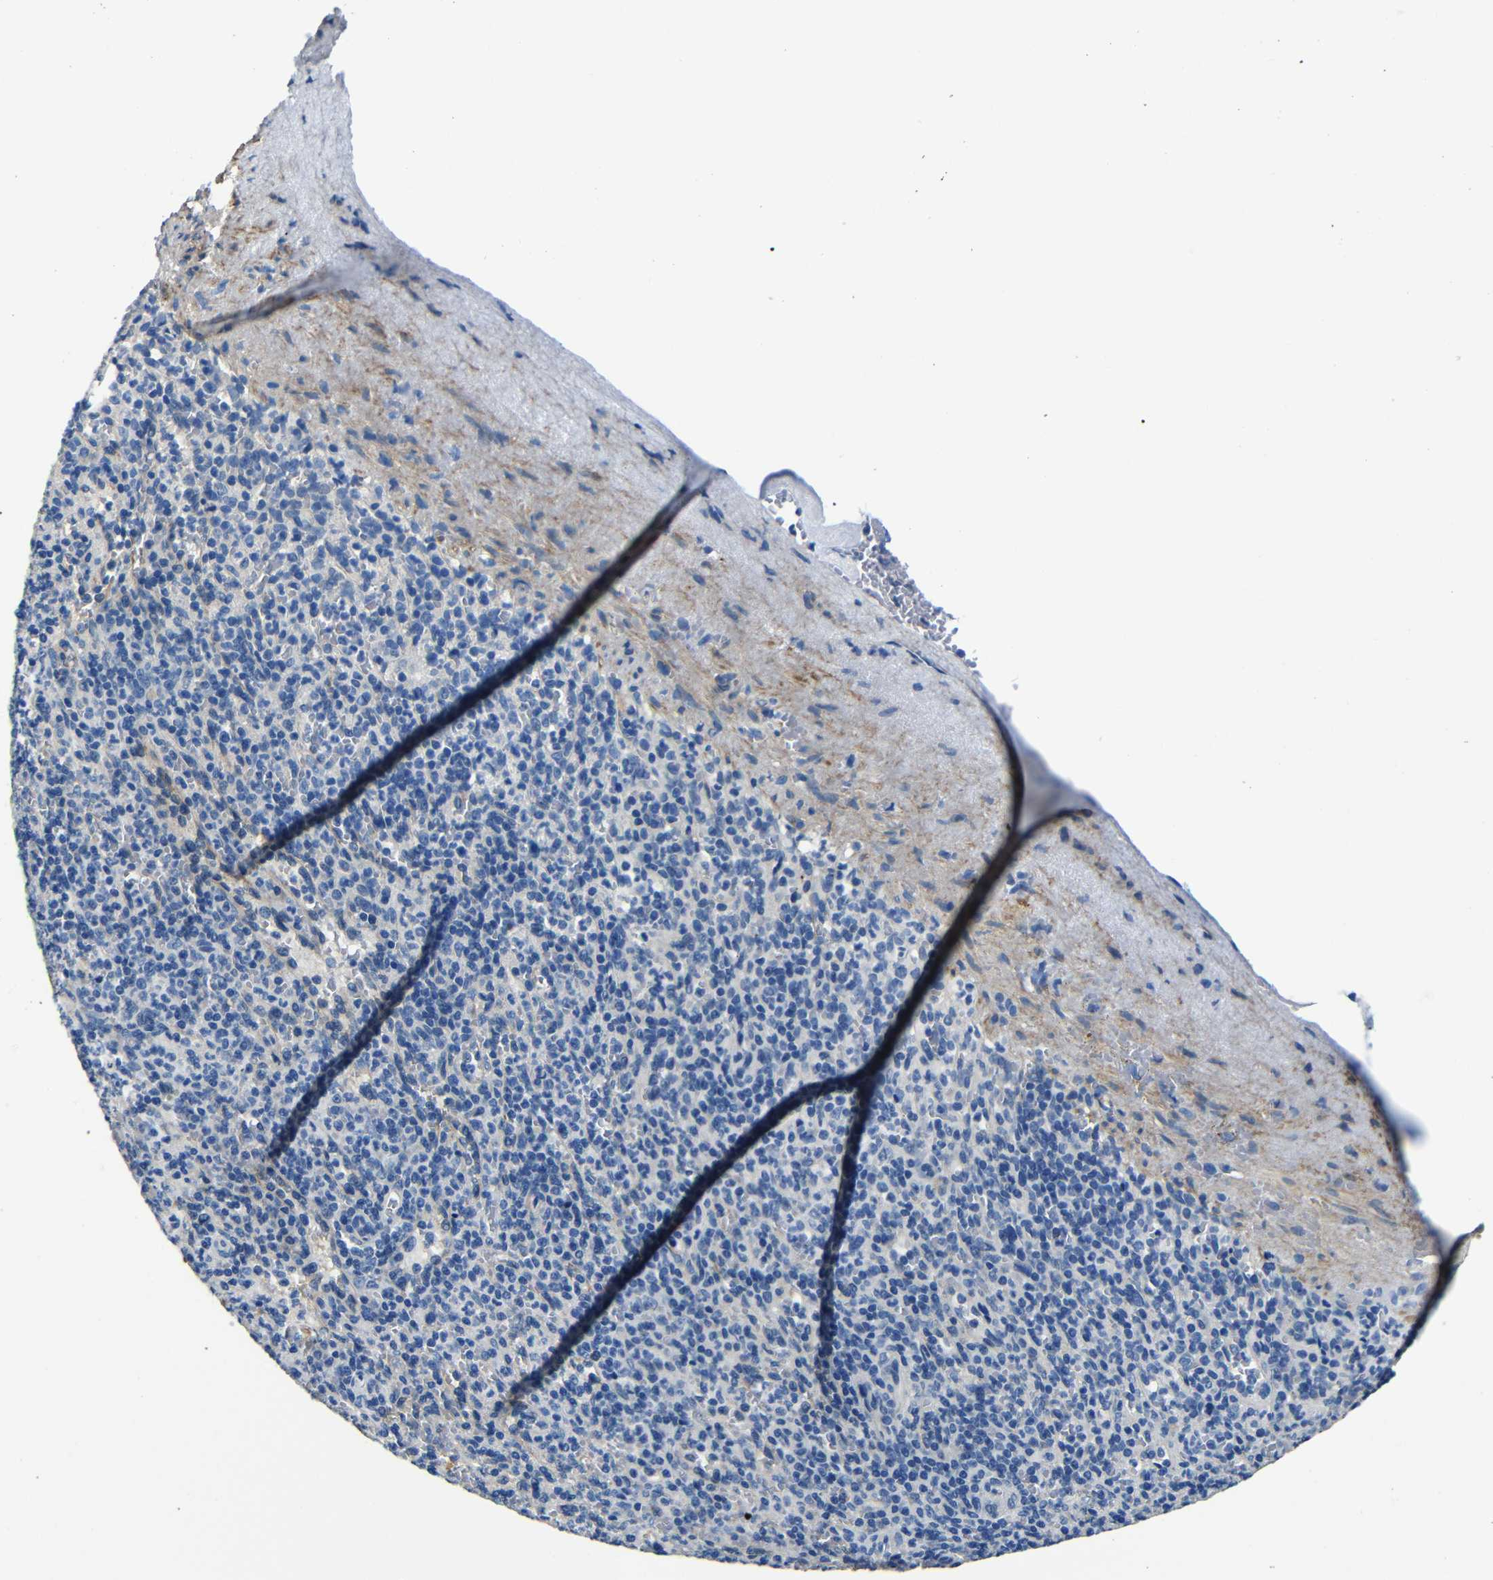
{"staining": {"intensity": "negative", "quantity": "none", "location": "none"}, "tissue": "spleen", "cell_type": "Cells in red pulp", "image_type": "normal", "snomed": [{"axis": "morphology", "description": "Normal tissue, NOS"}, {"axis": "topography", "description": "Spleen"}], "caption": "This is an immunohistochemistry photomicrograph of unremarkable spleen. There is no expression in cells in red pulp.", "gene": "TNFAIP1", "patient": {"sex": "female", "age": 74}}